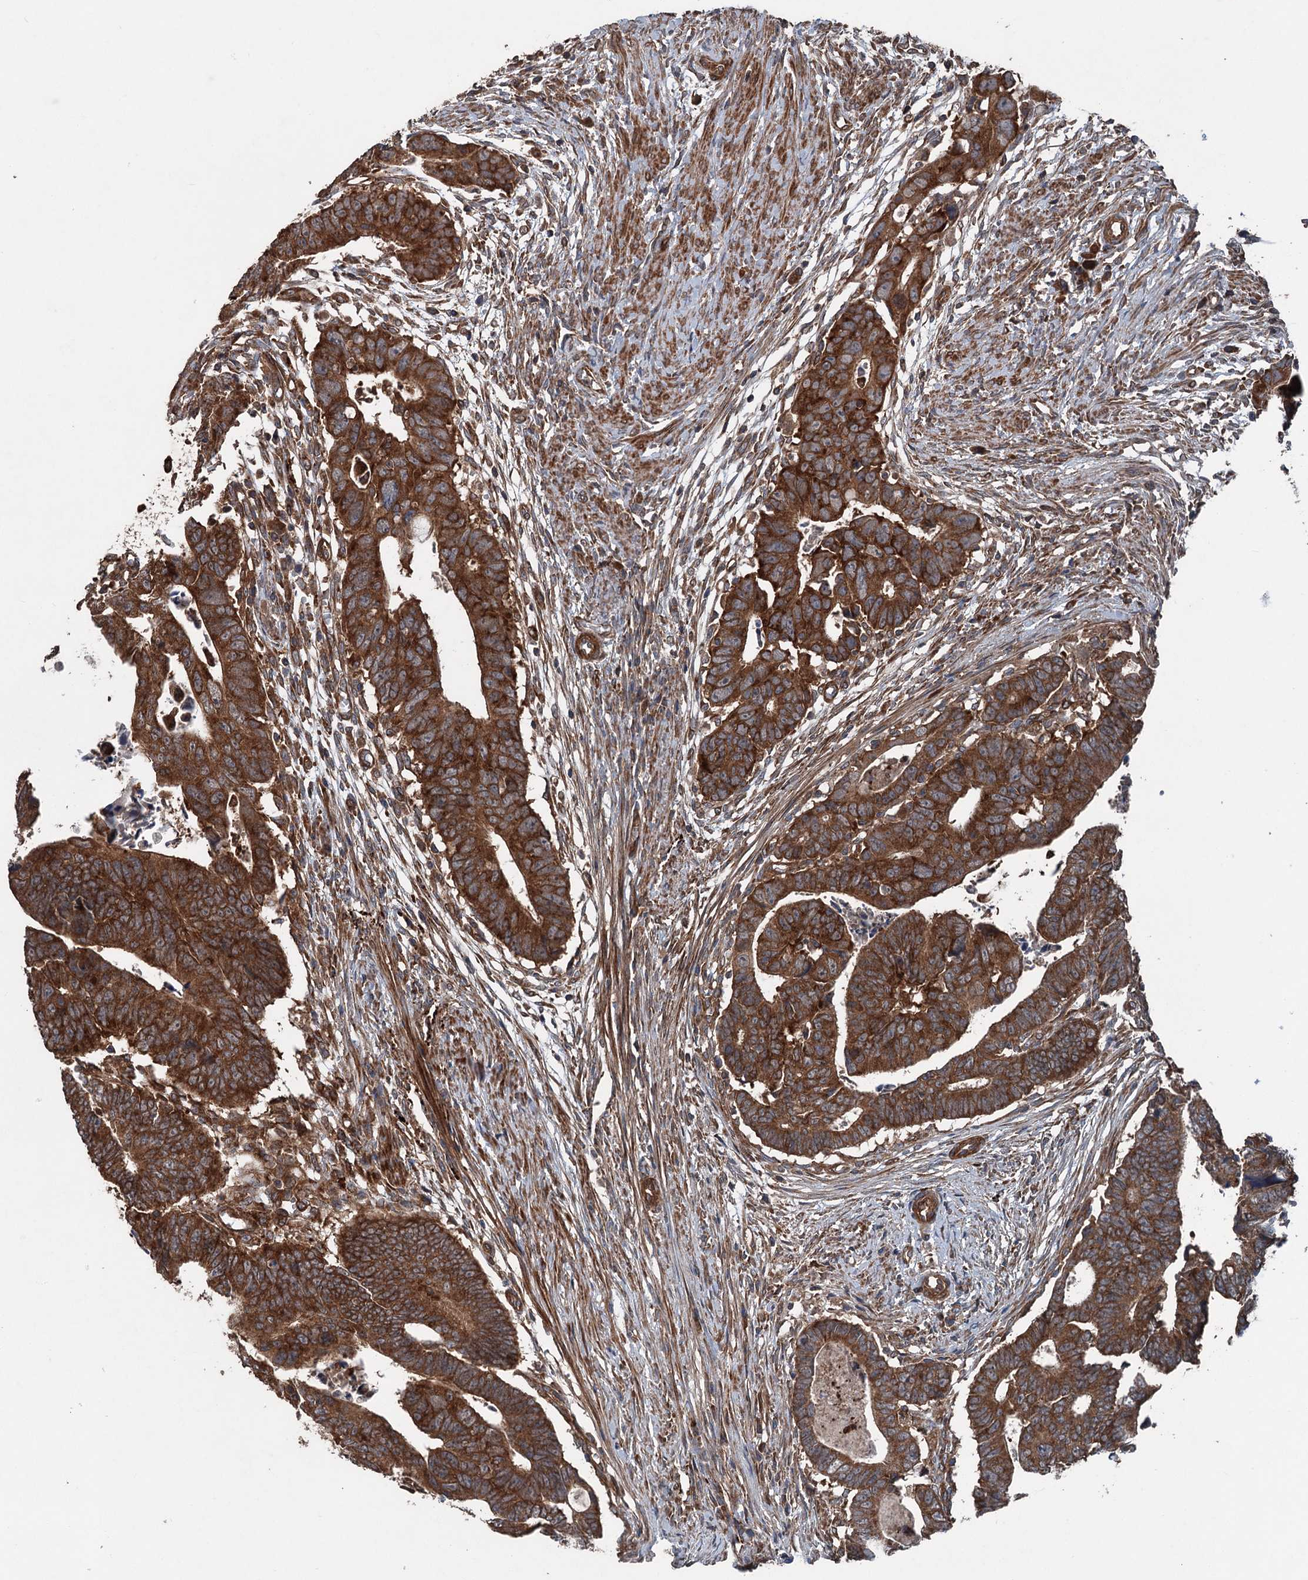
{"staining": {"intensity": "strong", "quantity": ">75%", "location": "cytoplasmic/membranous"}, "tissue": "colorectal cancer", "cell_type": "Tumor cells", "image_type": "cancer", "snomed": [{"axis": "morphology", "description": "Adenocarcinoma, NOS"}, {"axis": "topography", "description": "Rectum"}], "caption": "Human colorectal adenocarcinoma stained for a protein (brown) demonstrates strong cytoplasmic/membranous positive staining in about >75% of tumor cells.", "gene": "RNF214", "patient": {"sex": "female", "age": 65}}